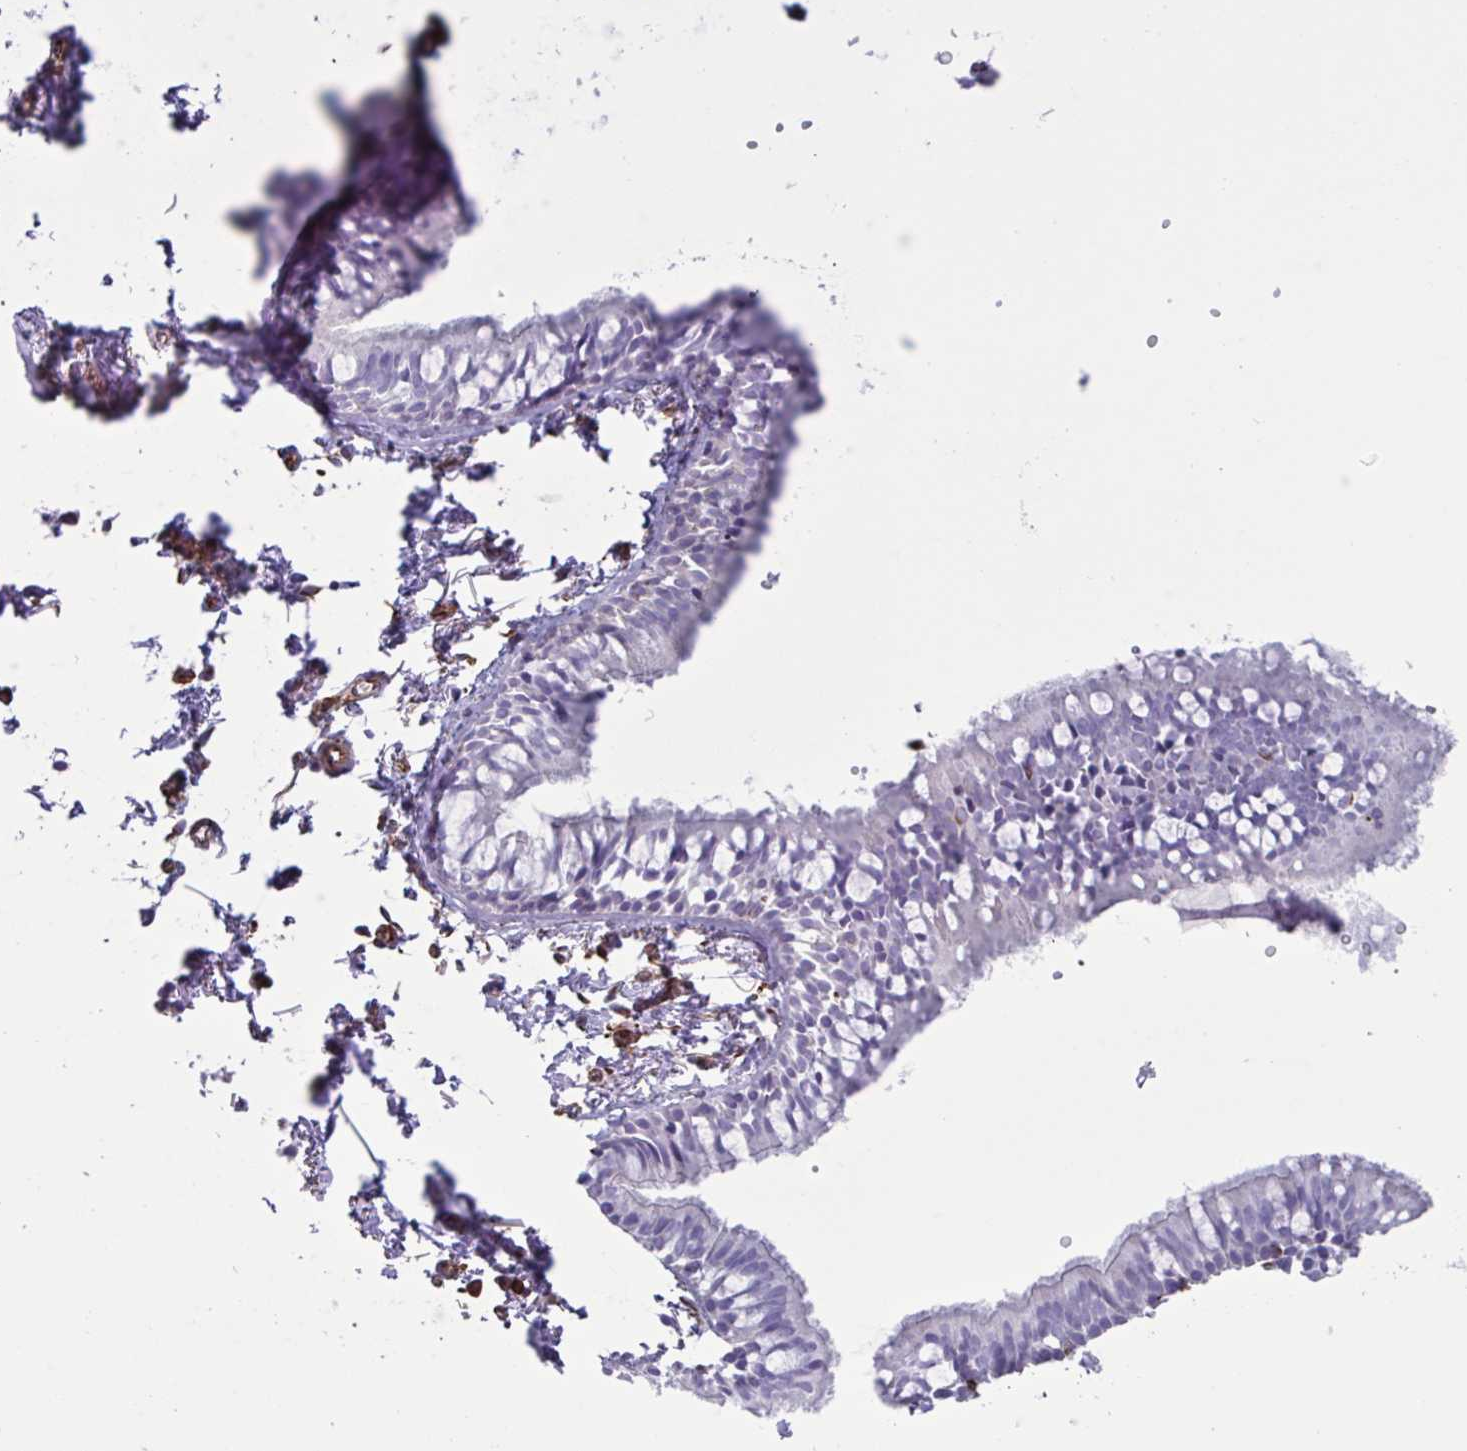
{"staining": {"intensity": "negative", "quantity": "none", "location": "none"}, "tissue": "bronchus", "cell_type": "Respiratory epithelial cells", "image_type": "normal", "snomed": [{"axis": "morphology", "description": "Normal tissue, NOS"}, {"axis": "topography", "description": "Cartilage tissue"}, {"axis": "topography", "description": "Bronchus"}, {"axis": "topography", "description": "Peripheral nerve tissue"}], "caption": "Photomicrograph shows no protein staining in respiratory epithelial cells of benign bronchus. (Immunohistochemistry, brightfield microscopy, high magnification).", "gene": "TMEM86B", "patient": {"sex": "female", "age": 59}}